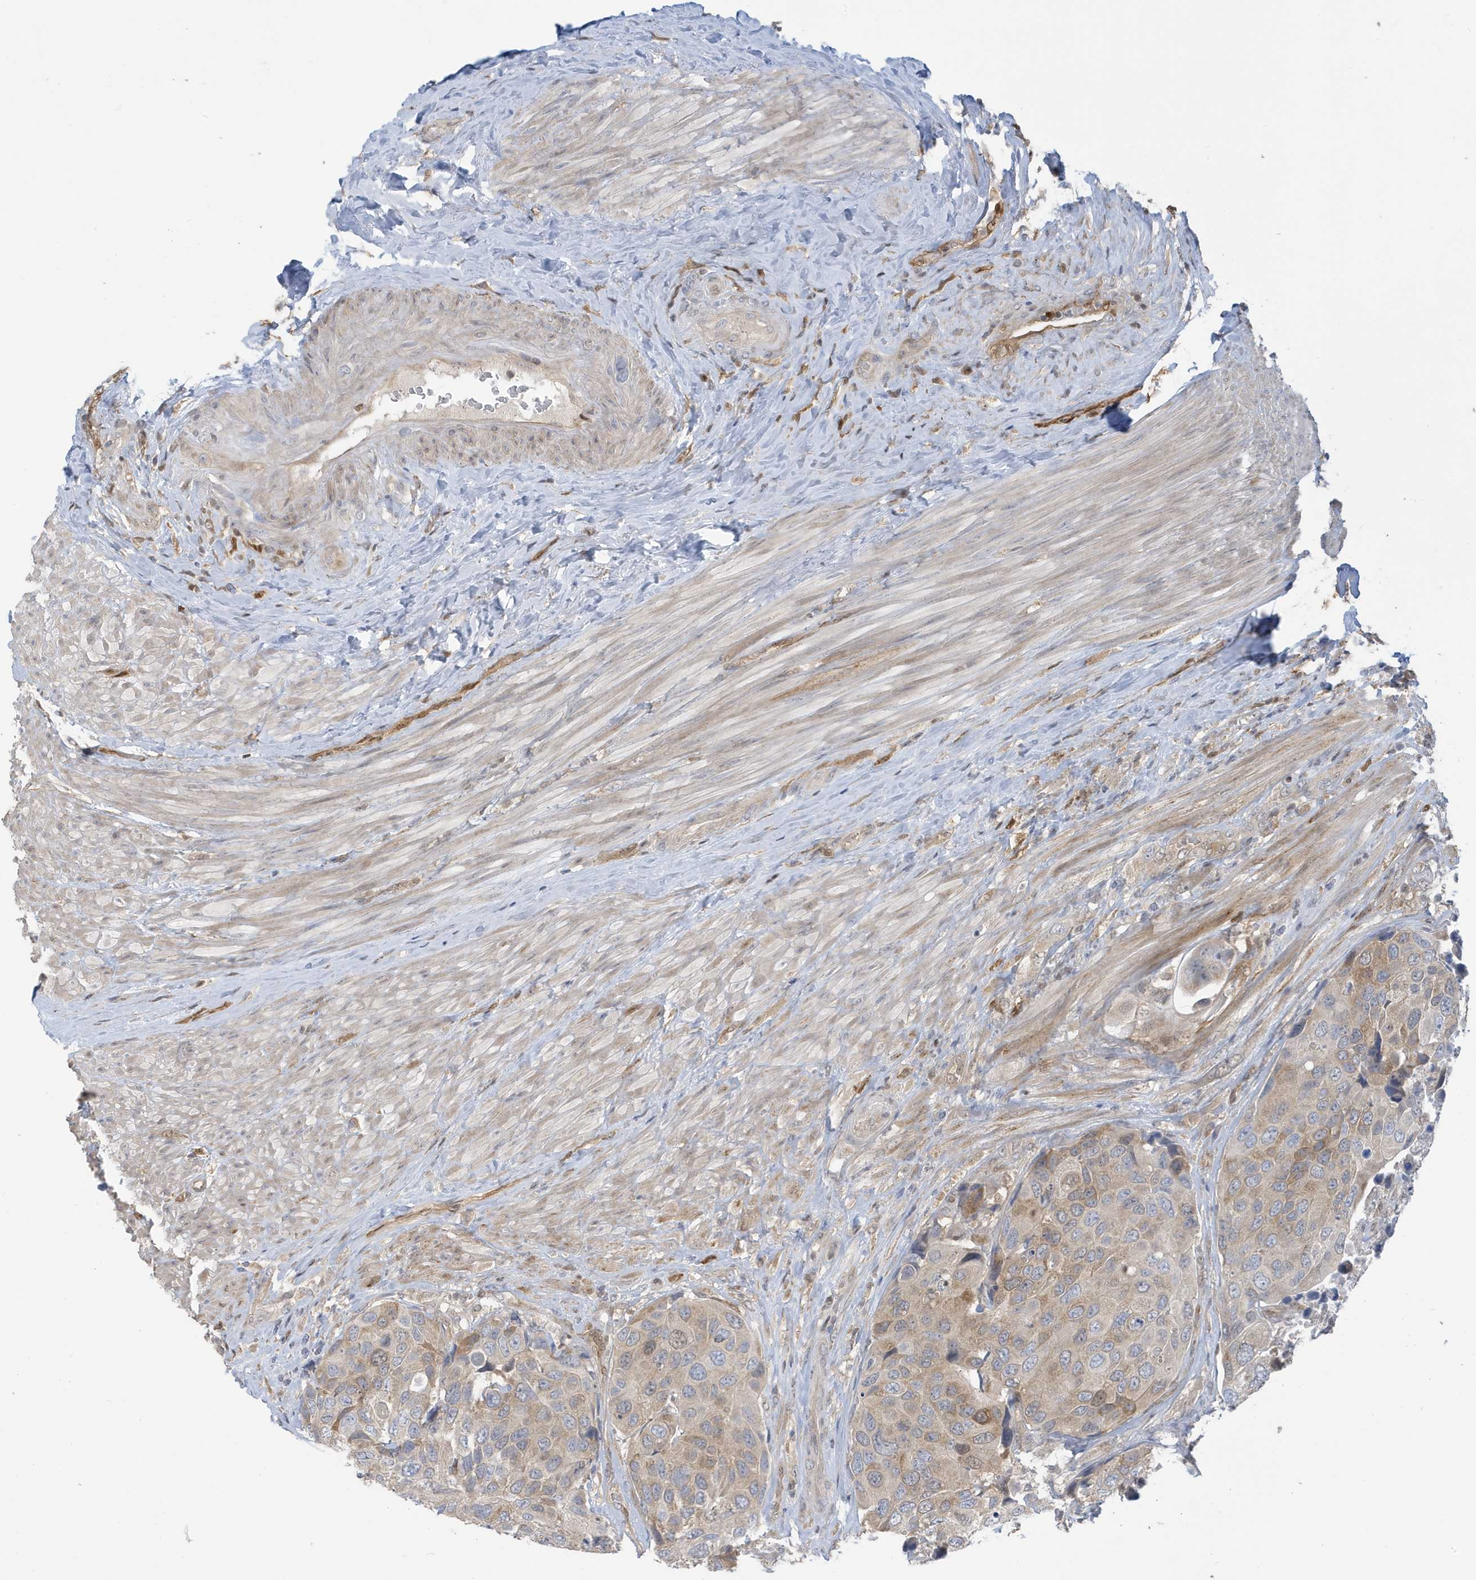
{"staining": {"intensity": "weak", "quantity": ">75%", "location": "cytoplasmic/membranous"}, "tissue": "urothelial cancer", "cell_type": "Tumor cells", "image_type": "cancer", "snomed": [{"axis": "morphology", "description": "Urothelial carcinoma, High grade"}, {"axis": "topography", "description": "Urinary bladder"}], "caption": "Urothelial cancer tissue shows weak cytoplasmic/membranous staining in about >75% of tumor cells, visualized by immunohistochemistry. (Brightfield microscopy of DAB IHC at high magnification).", "gene": "NCOA7", "patient": {"sex": "male", "age": 74}}